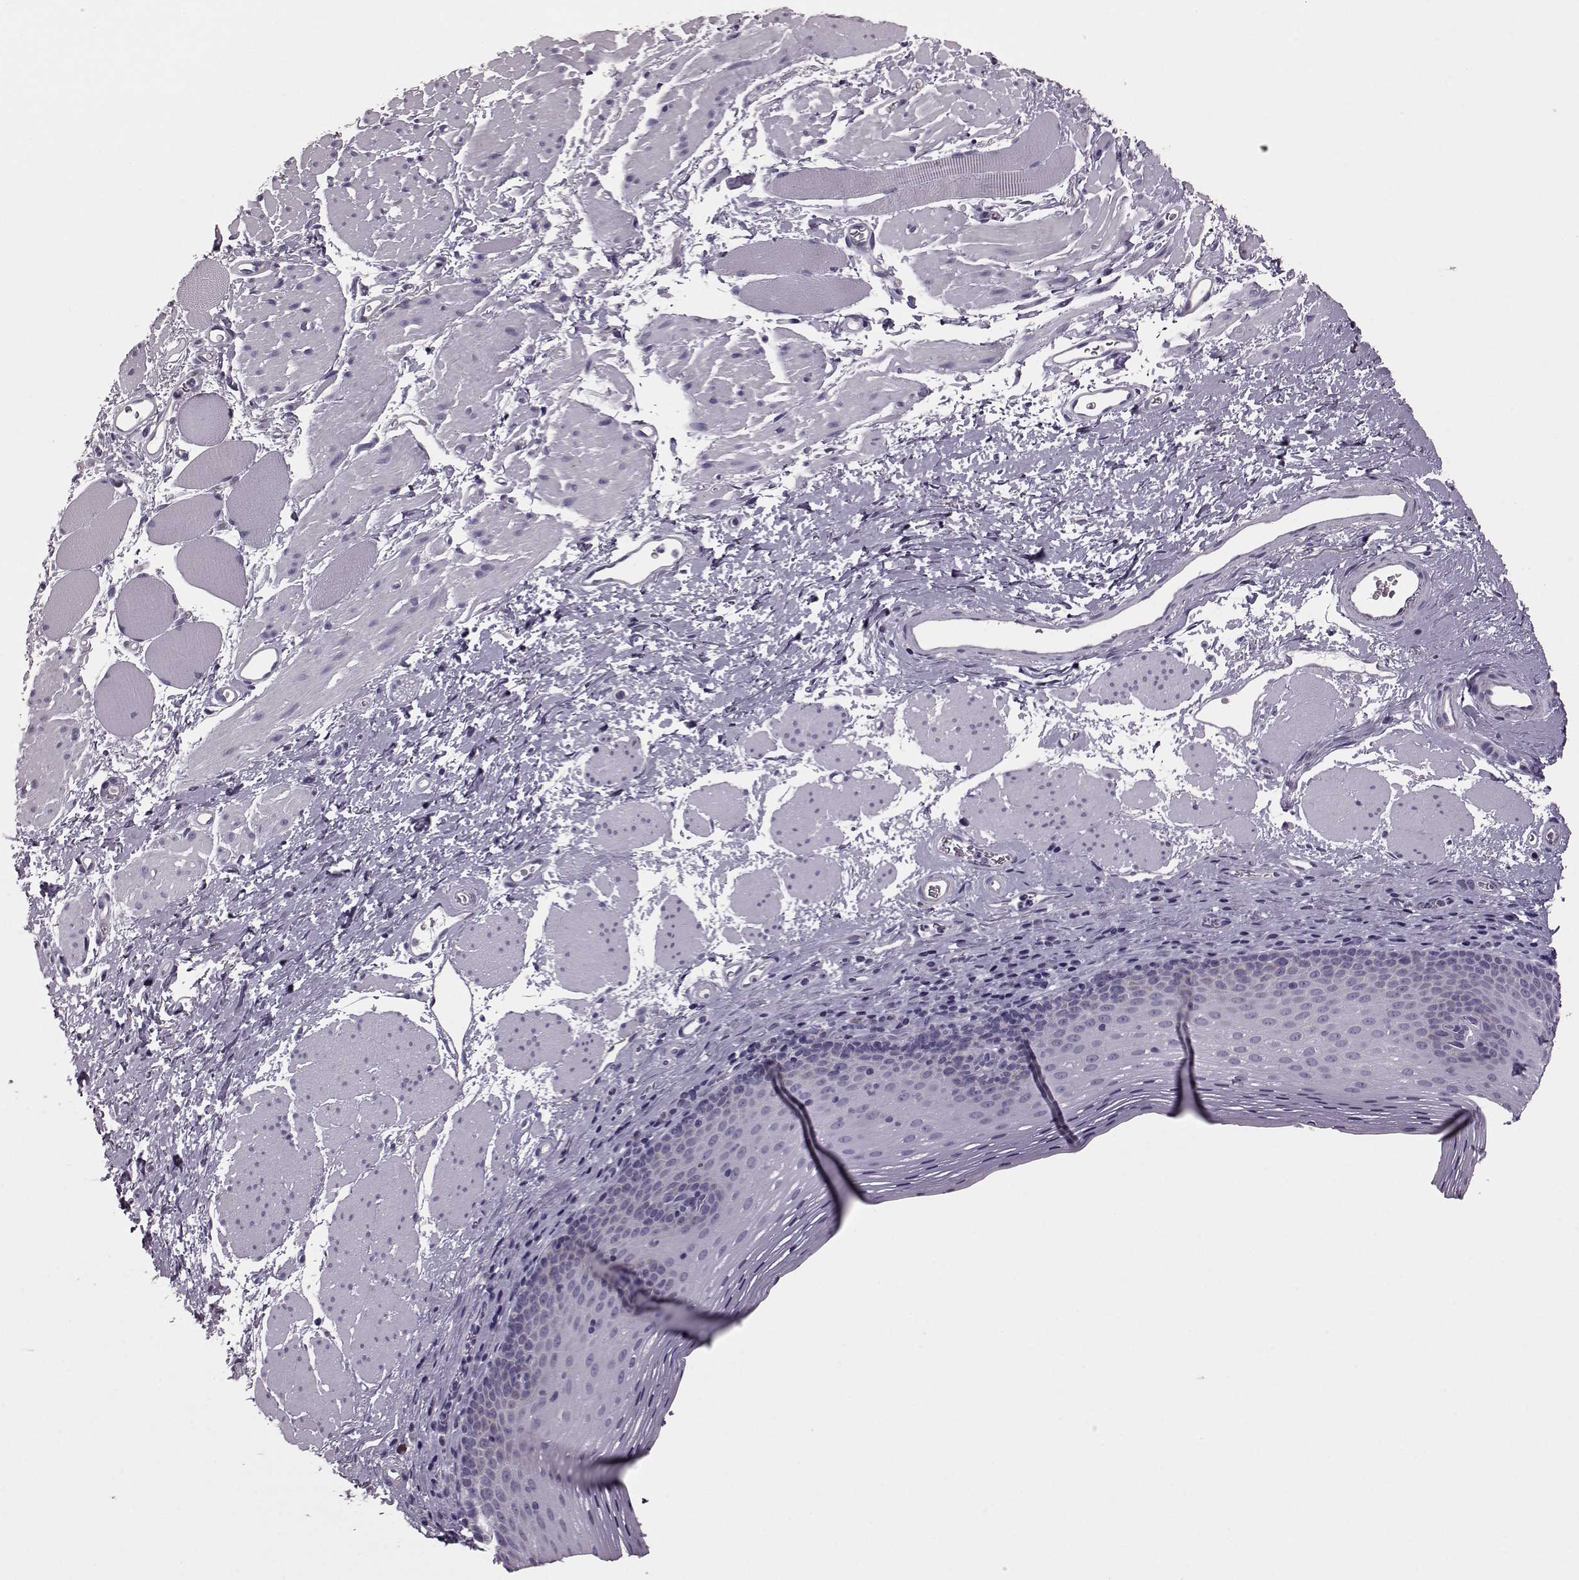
{"staining": {"intensity": "negative", "quantity": "none", "location": "none"}, "tissue": "esophagus", "cell_type": "Squamous epithelial cells", "image_type": "normal", "snomed": [{"axis": "morphology", "description": "Normal tissue, NOS"}, {"axis": "topography", "description": "Esophagus"}], "caption": "IHC of normal human esophagus reveals no positivity in squamous epithelial cells.", "gene": "RIMS2", "patient": {"sex": "female", "age": 68}}